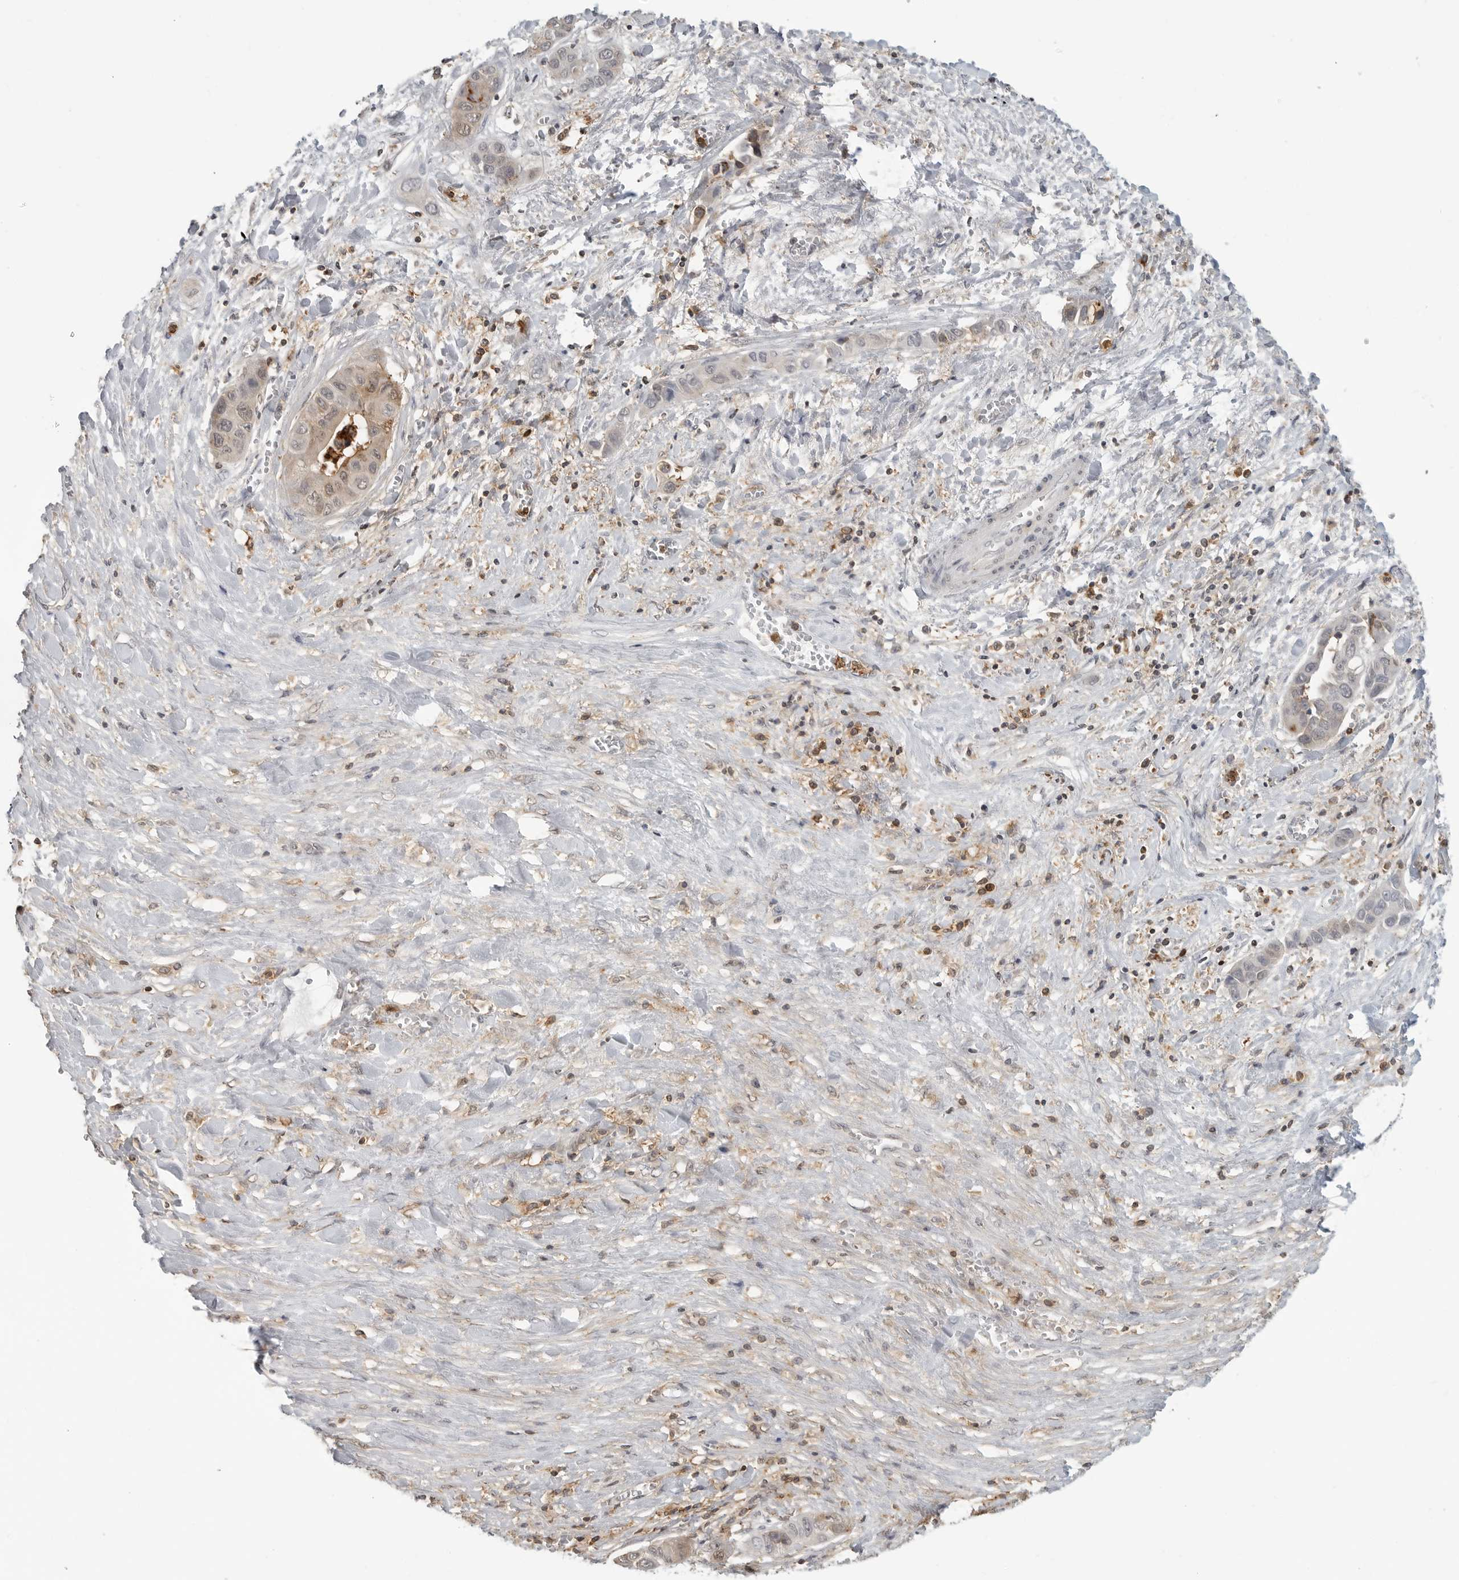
{"staining": {"intensity": "weak", "quantity": ">75%", "location": "cytoplasmic/membranous,nuclear"}, "tissue": "liver cancer", "cell_type": "Tumor cells", "image_type": "cancer", "snomed": [{"axis": "morphology", "description": "Cholangiocarcinoma"}, {"axis": "topography", "description": "Liver"}], "caption": "IHC staining of liver cholangiocarcinoma, which reveals low levels of weak cytoplasmic/membranous and nuclear expression in approximately >75% of tumor cells indicating weak cytoplasmic/membranous and nuclear protein staining. The staining was performed using DAB (brown) for protein detection and nuclei were counterstained in hematoxylin (blue).", "gene": "ANXA11", "patient": {"sex": "female", "age": 52}}